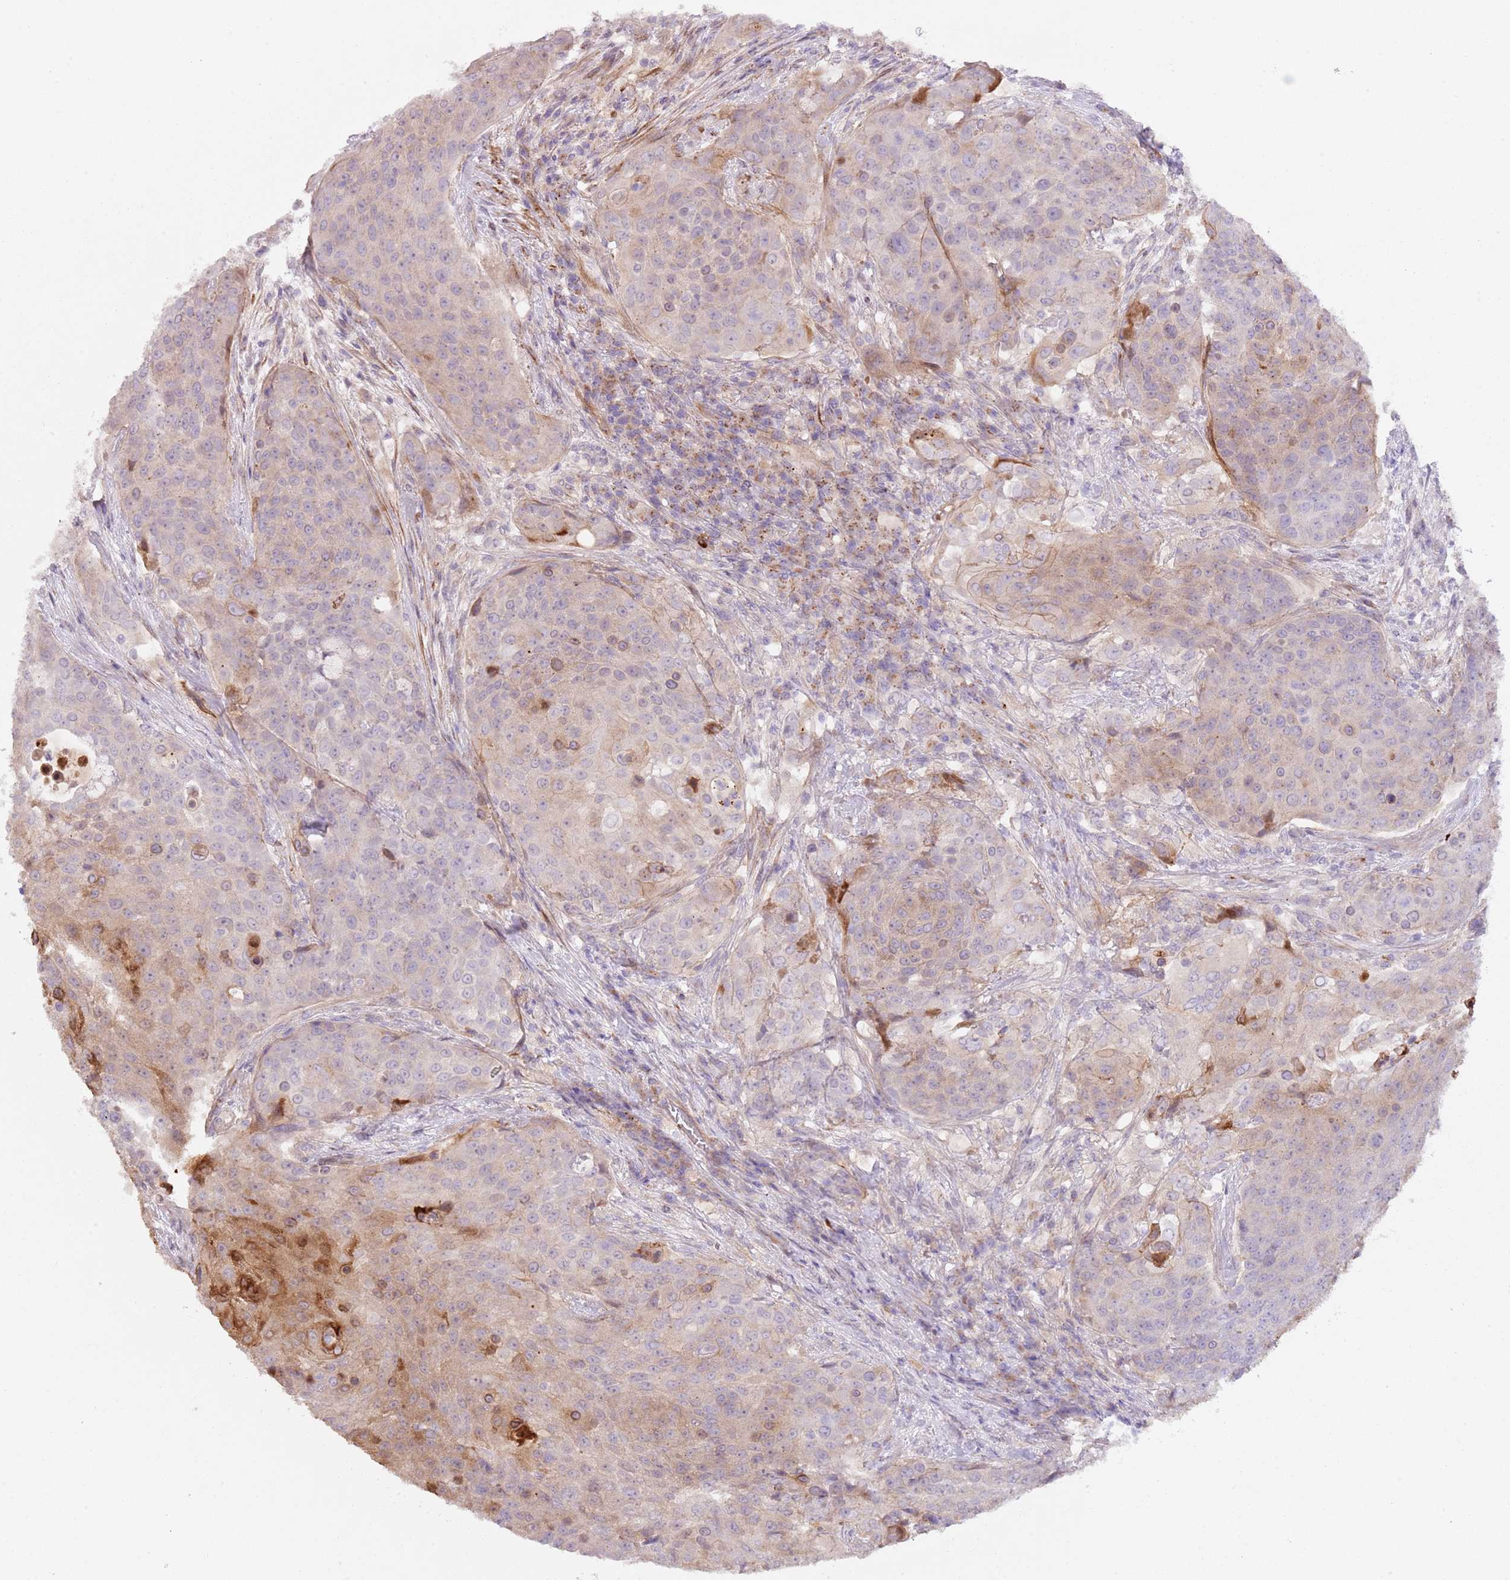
{"staining": {"intensity": "weak", "quantity": "<25%", "location": "cytoplasmic/membranous"}, "tissue": "urothelial cancer", "cell_type": "Tumor cells", "image_type": "cancer", "snomed": [{"axis": "morphology", "description": "Urothelial carcinoma, High grade"}, {"axis": "topography", "description": "Urinary bladder"}], "caption": "Photomicrograph shows no protein expression in tumor cells of urothelial cancer tissue. Brightfield microscopy of immunohistochemistry (IHC) stained with DAB (3,3'-diaminobenzidine) (brown) and hematoxylin (blue), captured at high magnification.", "gene": "TINAGL1", "patient": {"sex": "female", "age": 63}}